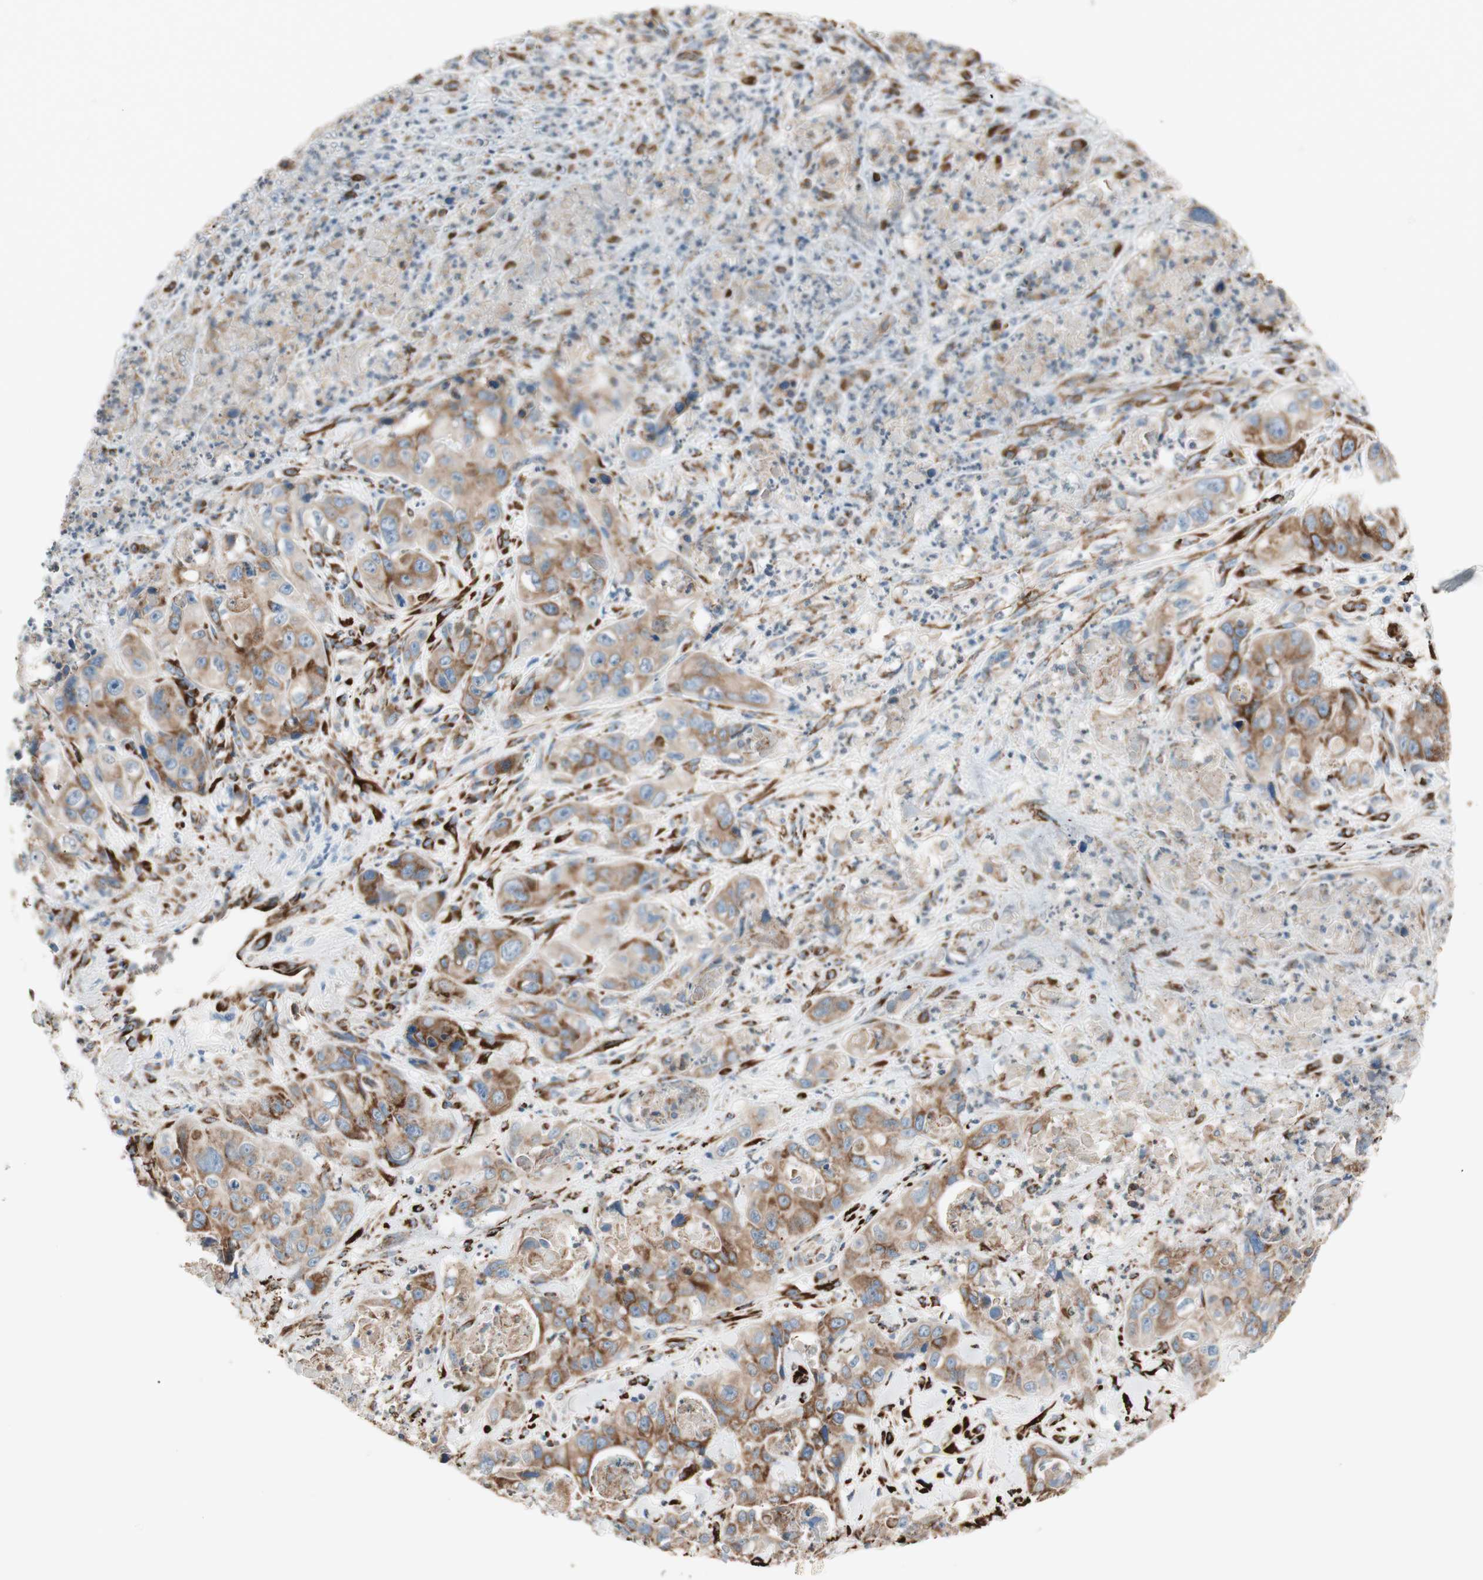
{"staining": {"intensity": "strong", "quantity": ">75%", "location": "cytoplasmic/membranous"}, "tissue": "liver cancer", "cell_type": "Tumor cells", "image_type": "cancer", "snomed": [{"axis": "morphology", "description": "Cholangiocarcinoma"}, {"axis": "topography", "description": "Liver"}], "caption": "Immunohistochemical staining of liver cancer (cholangiocarcinoma) demonstrates strong cytoplasmic/membranous protein positivity in about >75% of tumor cells.", "gene": "P4HTM", "patient": {"sex": "female", "age": 61}}